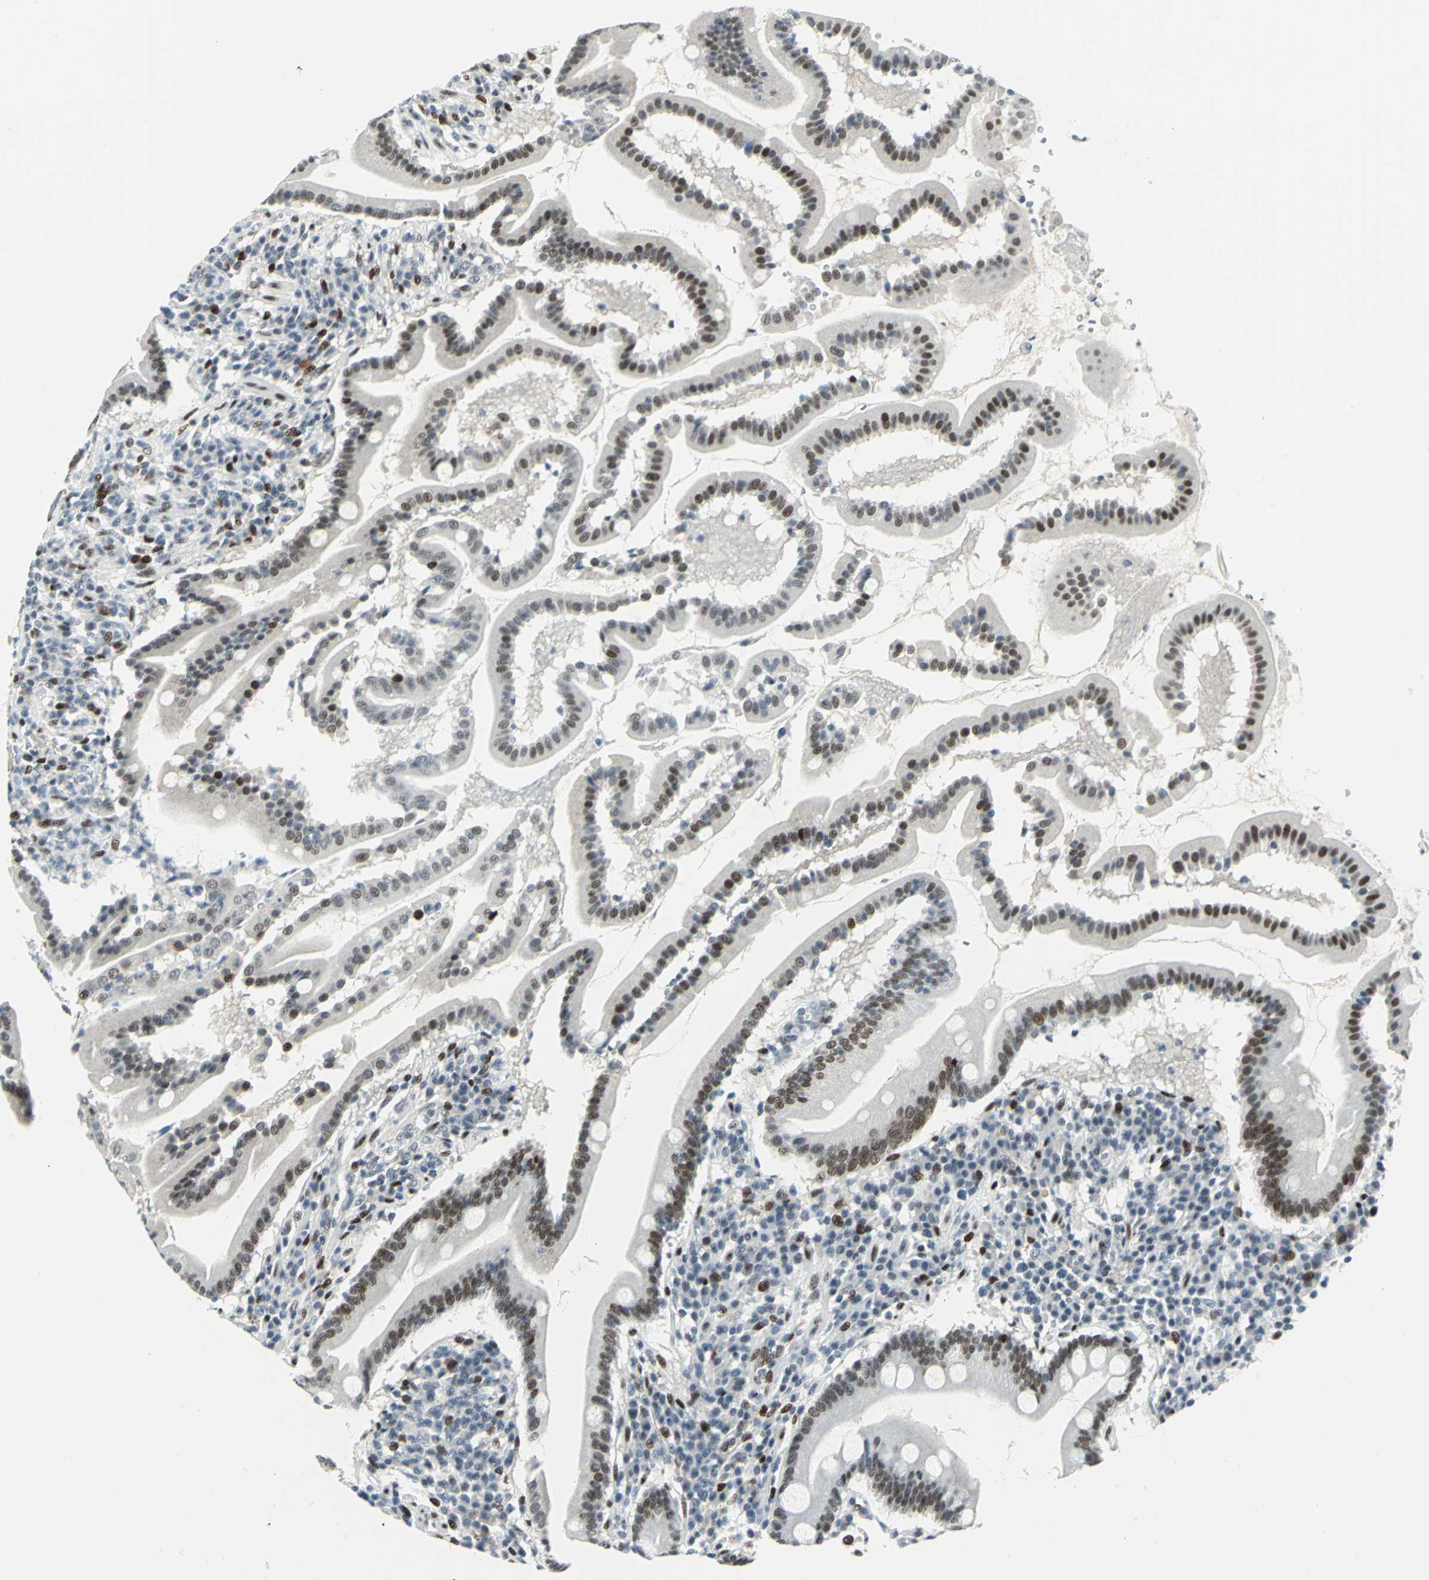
{"staining": {"intensity": "moderate", "quantity": ">75%", "location": "nuclear"}, "tissue": "duodenum", "cell_type": "Glandular cells", "image_type": "normal", "snomed": [{"axis": "morphology", "description": "Normal tissue, NOS"}, {"axis": "topography", "description": "Duodenum"}], "caption": "Protein analysis of benign duodenum demonstrates moderate nuclear staining in approximately >75% of glandular cells.", "gene": "MEIS2", "patient": {"sex": "male", "age": 50}}